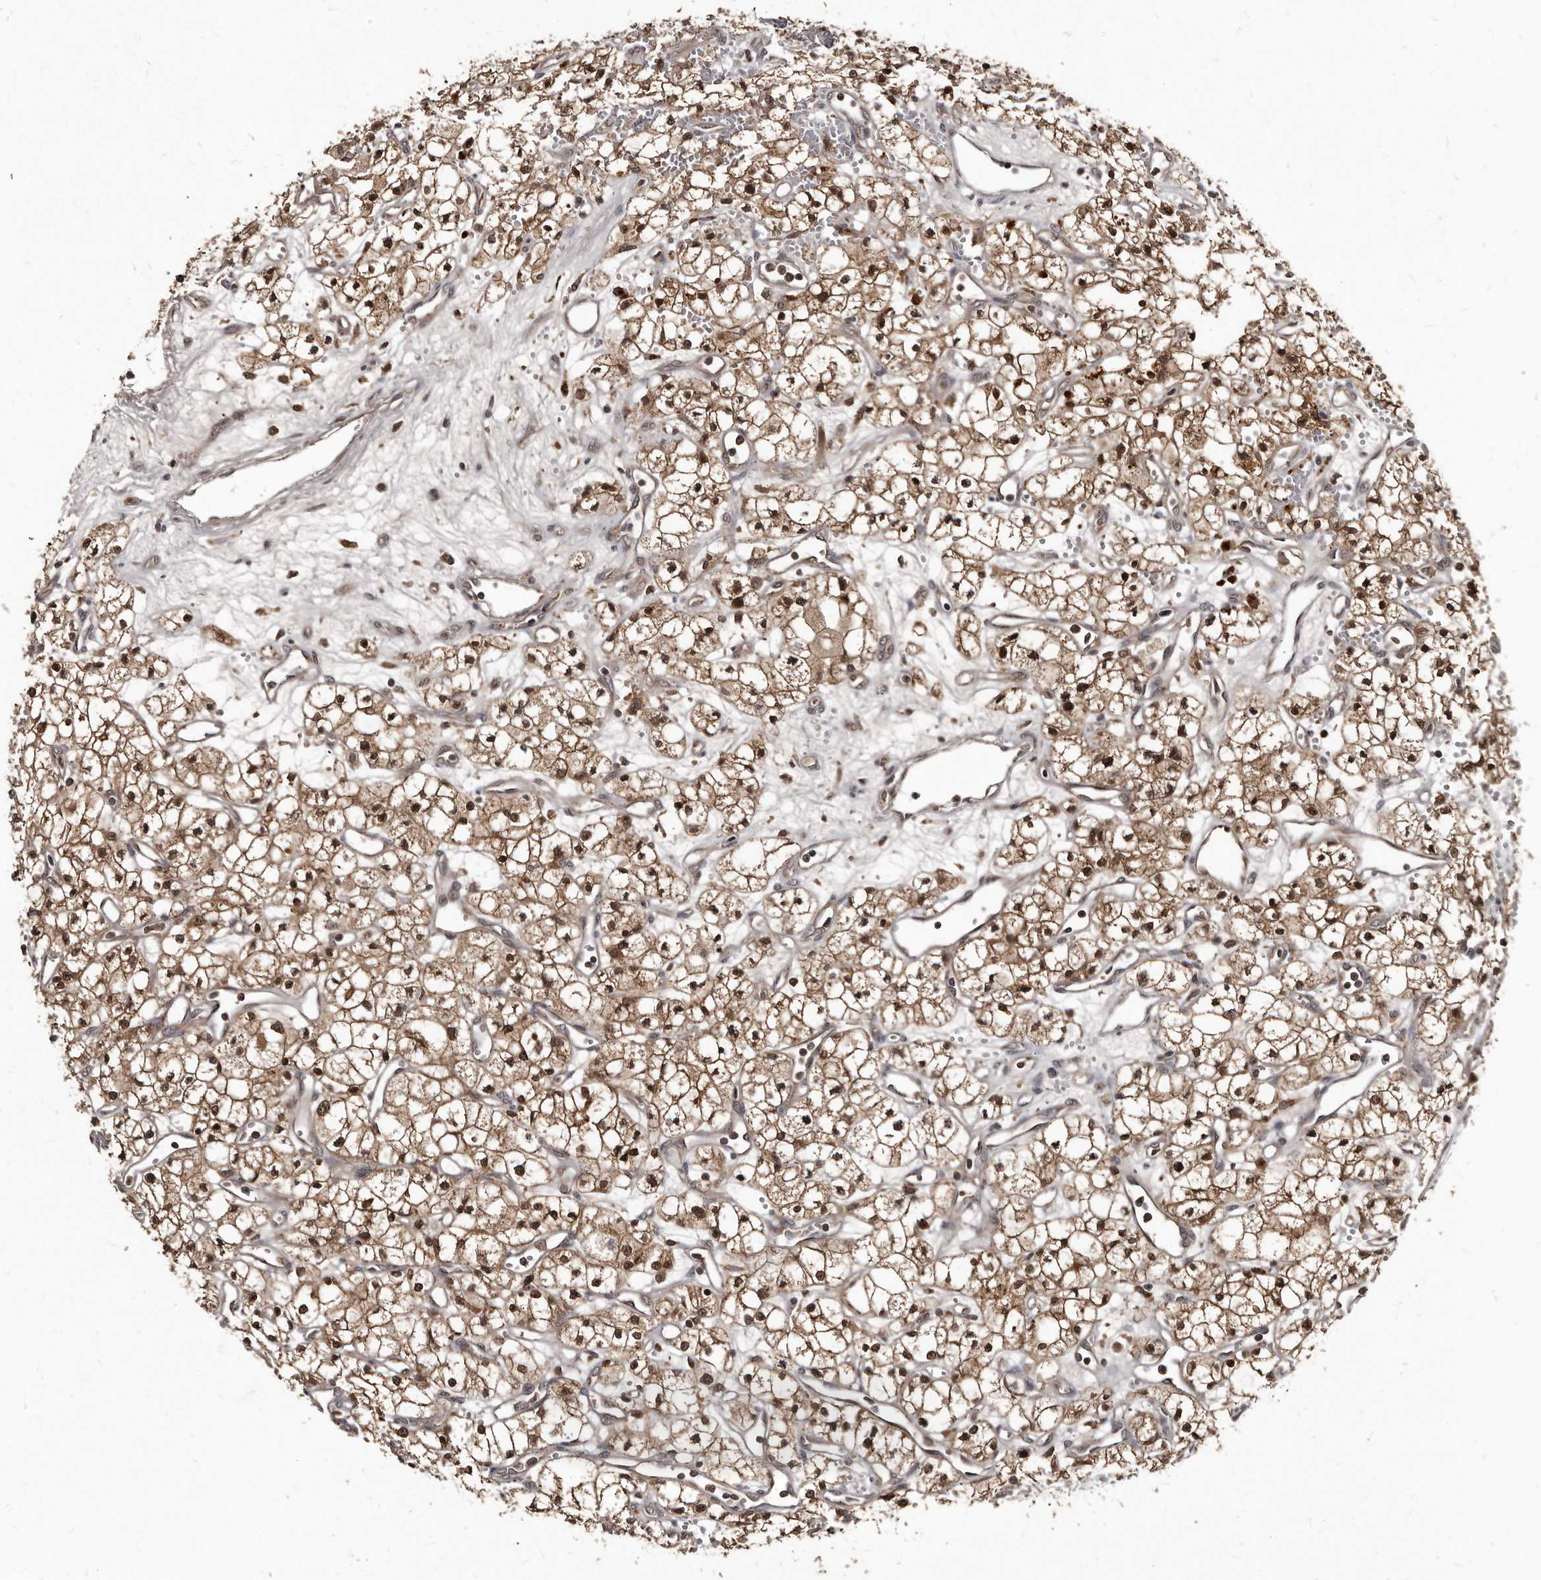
{"staining": {"intensity": "moderate", "quantity": ">75%", "location": "cytoplasmic/membranous,nuclear"}, "tissue": "renal cancer", "cell_type": "Tumor cells", "image_type": "cancer", "snomed": [{"axis": "morphology", "description": "Adenocarcinoma, NOS"}, {"axis": "topography", "description": "Kidney"}], "caption": "Adenocarcinoma (renal) was stained to show a protein in brown. There is medium levels of moderate cytoplasmic/membranous and nuclear expression in about >75% of tumor cells. (IHC, brightfield microscopy, high magnification).", "gene": "PMVK", "patient": {"sex": "male", "age": 59}}